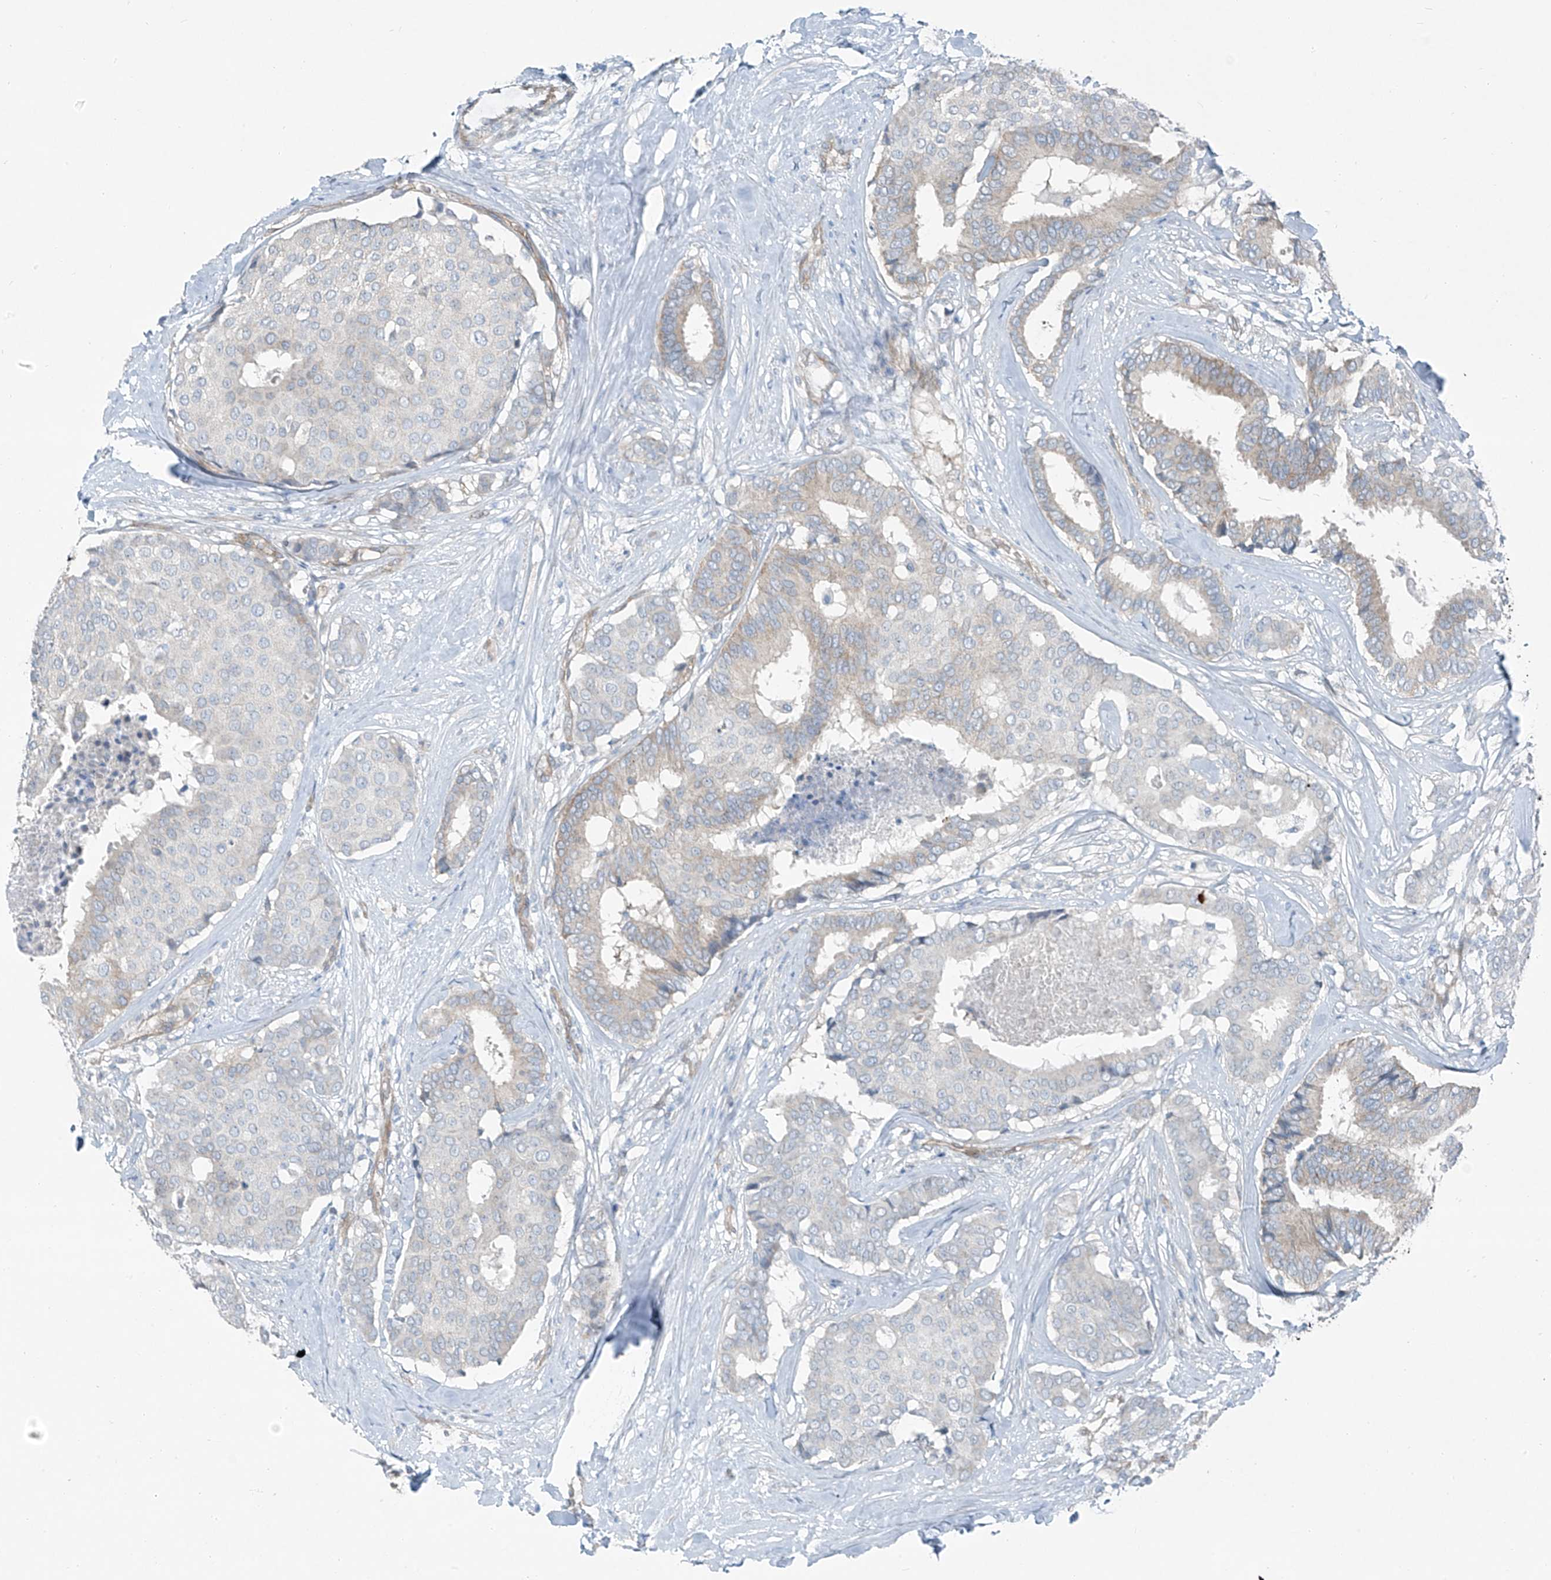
{"staining": {"intensity": "weak", "quantity": "<25%", "location": "cytoplasmic/membranous"}, "tissue": "breast cancer", "cell_type": "Tumor cells", "image_type": "cancer", "snomed": [{"axis": "morphology", "description": "Duct carcinoma"}, {"axis": "topography", "description": "Breast"}], "caption": "This histopathology image is of breast cancer stained with immunohistochemistry (IHC) to label a protein in brown with the nuclei are counter-stained blue. There is no staining in tumor cells.", "gene": "TNS2", "patient": {"sex": "female", "age": 75}}